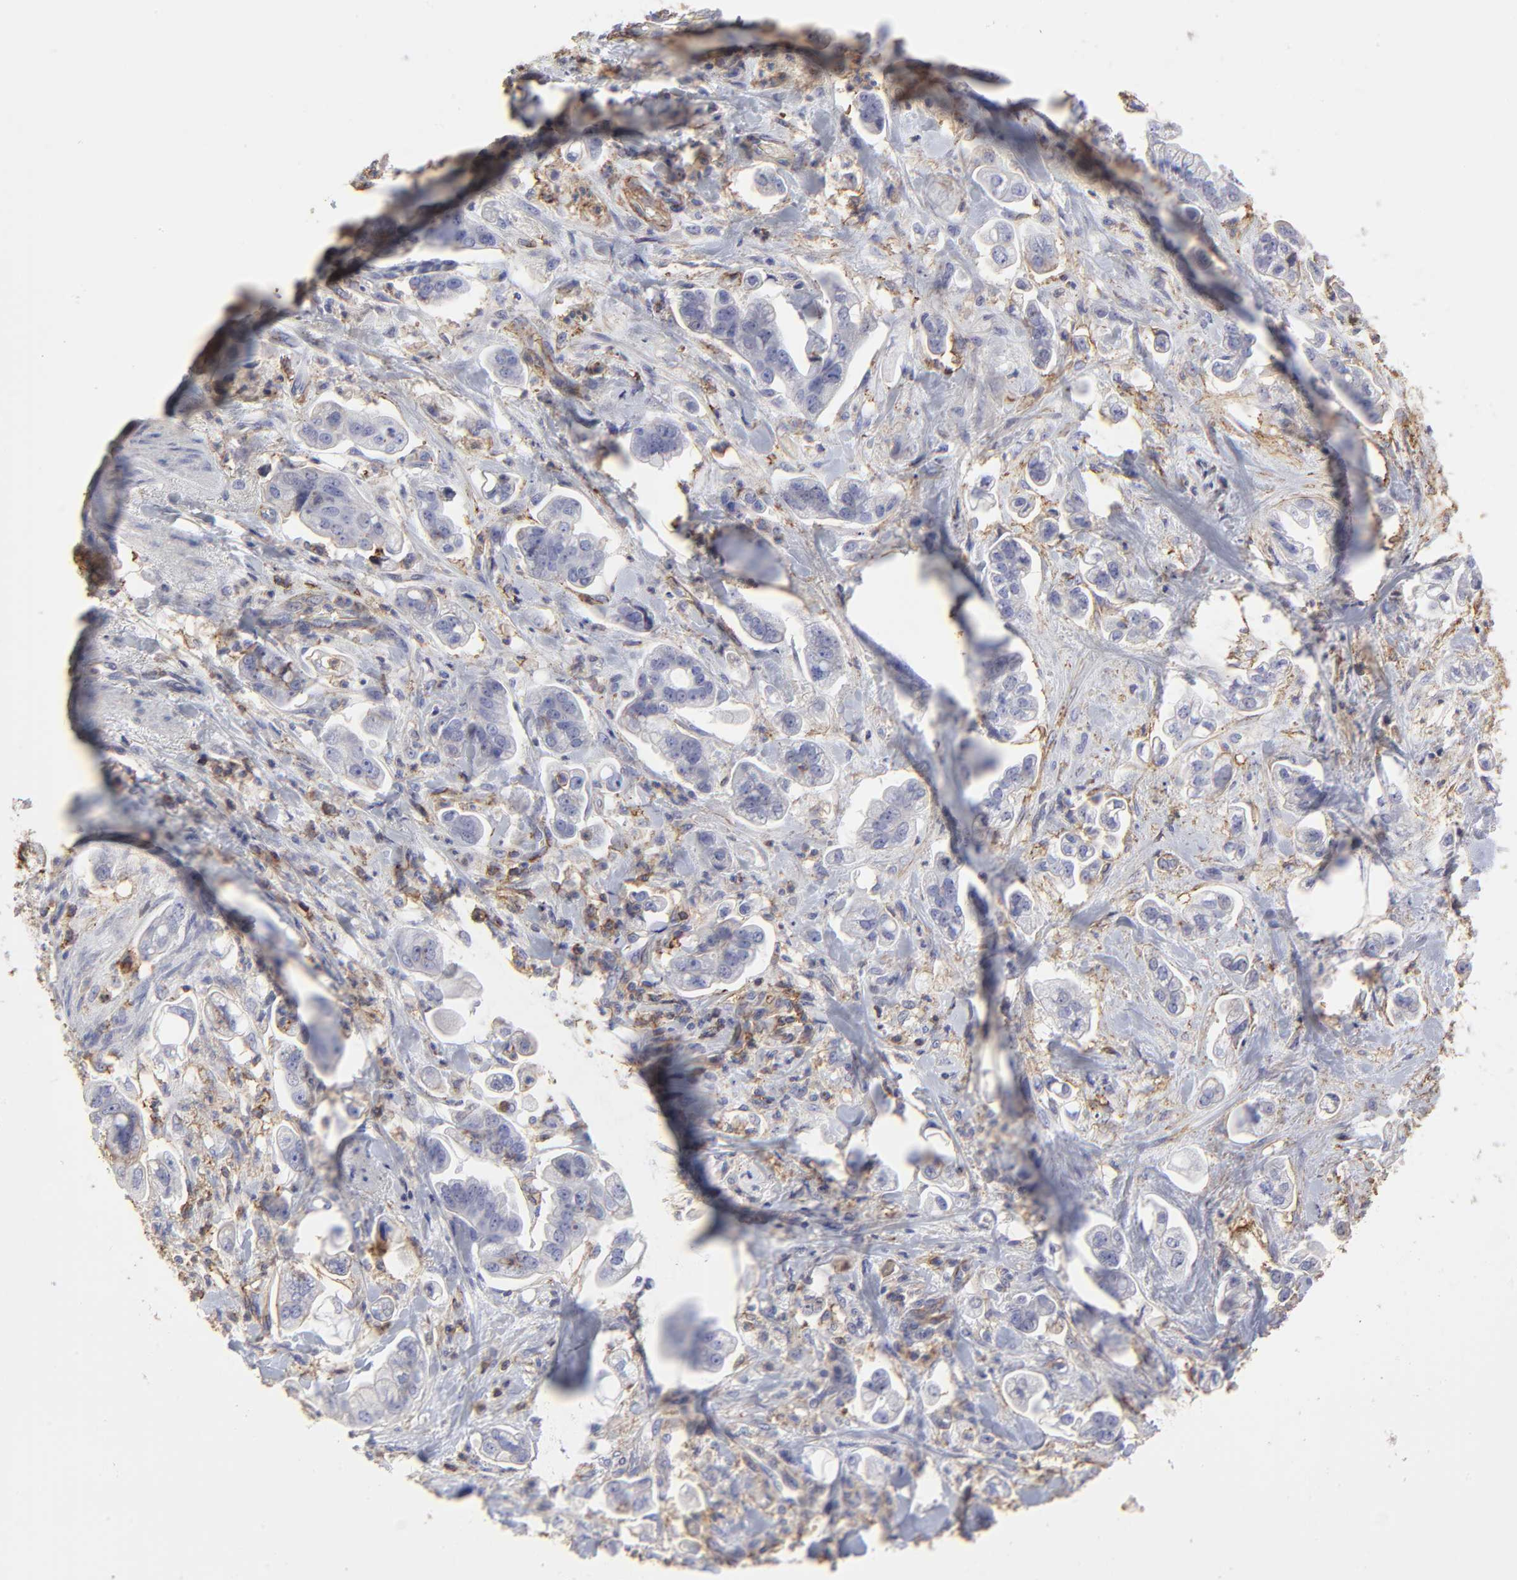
{"staining": {"intensity": "negative", "quantity": "none", "location": "none"}, "tissue": "stomach cancer", "cell_type": "Tumor cells", "image_type": "cancer", "snomed": [{"axis": "morphology", "description": "Adenocarcinoma, NOS"}, {"axis": "topography", "description": "Stomach"}], "caption": "Stomach adenocarcinoma was stained to show a protein in brown. There is no significant positivity in tumor cells.", "gene": "ANXA6", "patient": {"sex": "male", "age": 62}}